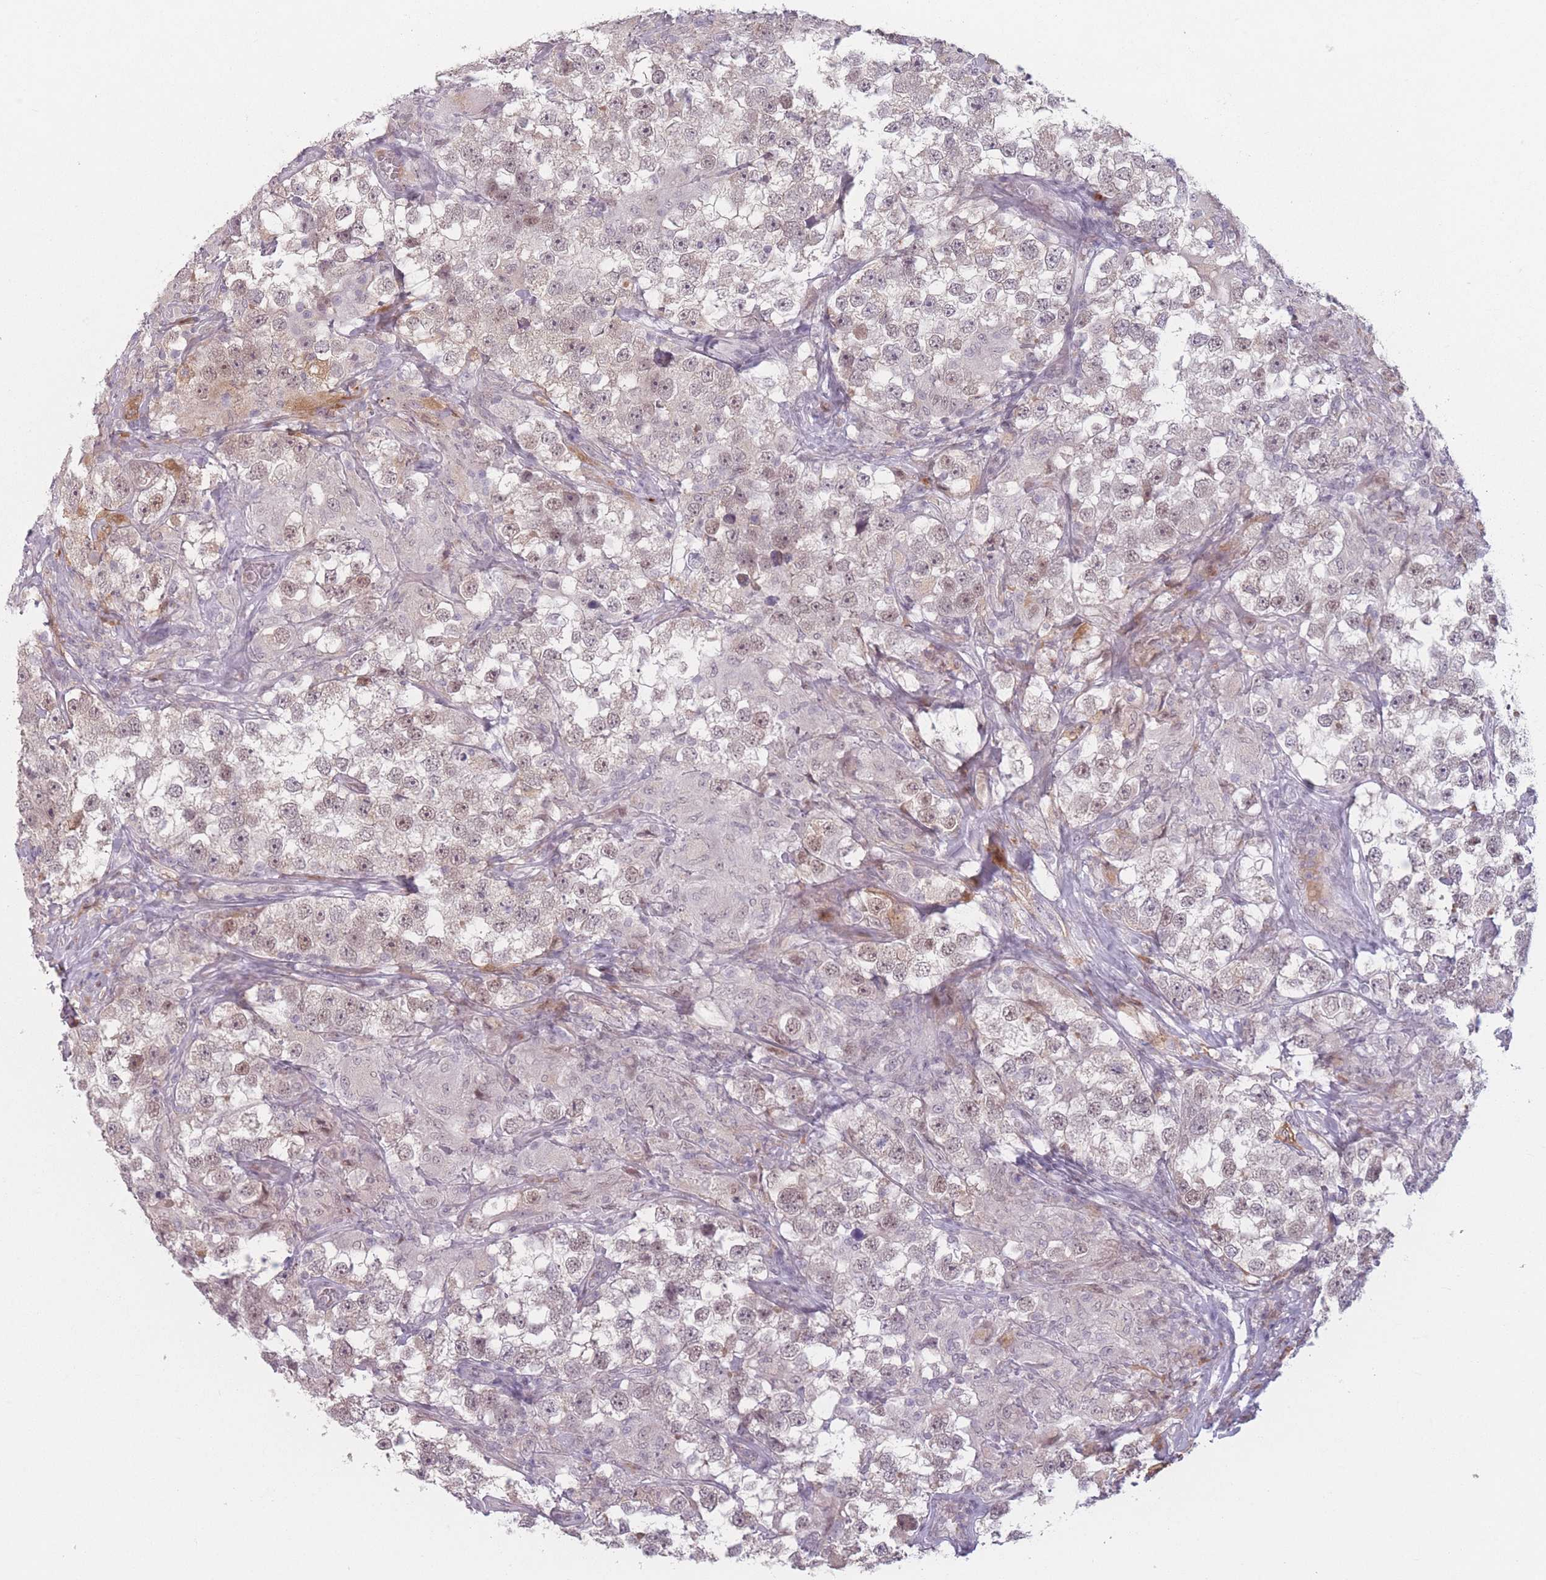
{"staining": {"intensity": "weak", "quantity": "25%-75%", "location": "nuclear"}, "tissue": "testis cancer", "cell_type": "Tumor cells", "image_type": "cancer", "snomed": [{"axis": "morphology", "description": "Seminoma, NOS"}, {"axis": "topography", "description": "Testis"}], "caption": "Brown immunohistochemical staining in testis cancer (seminoma) shows weak nuclear expression in about 25%-75% of tumor cells.", "gene": "OR10C1", "patient": {"sex": "male", "age": 46}}